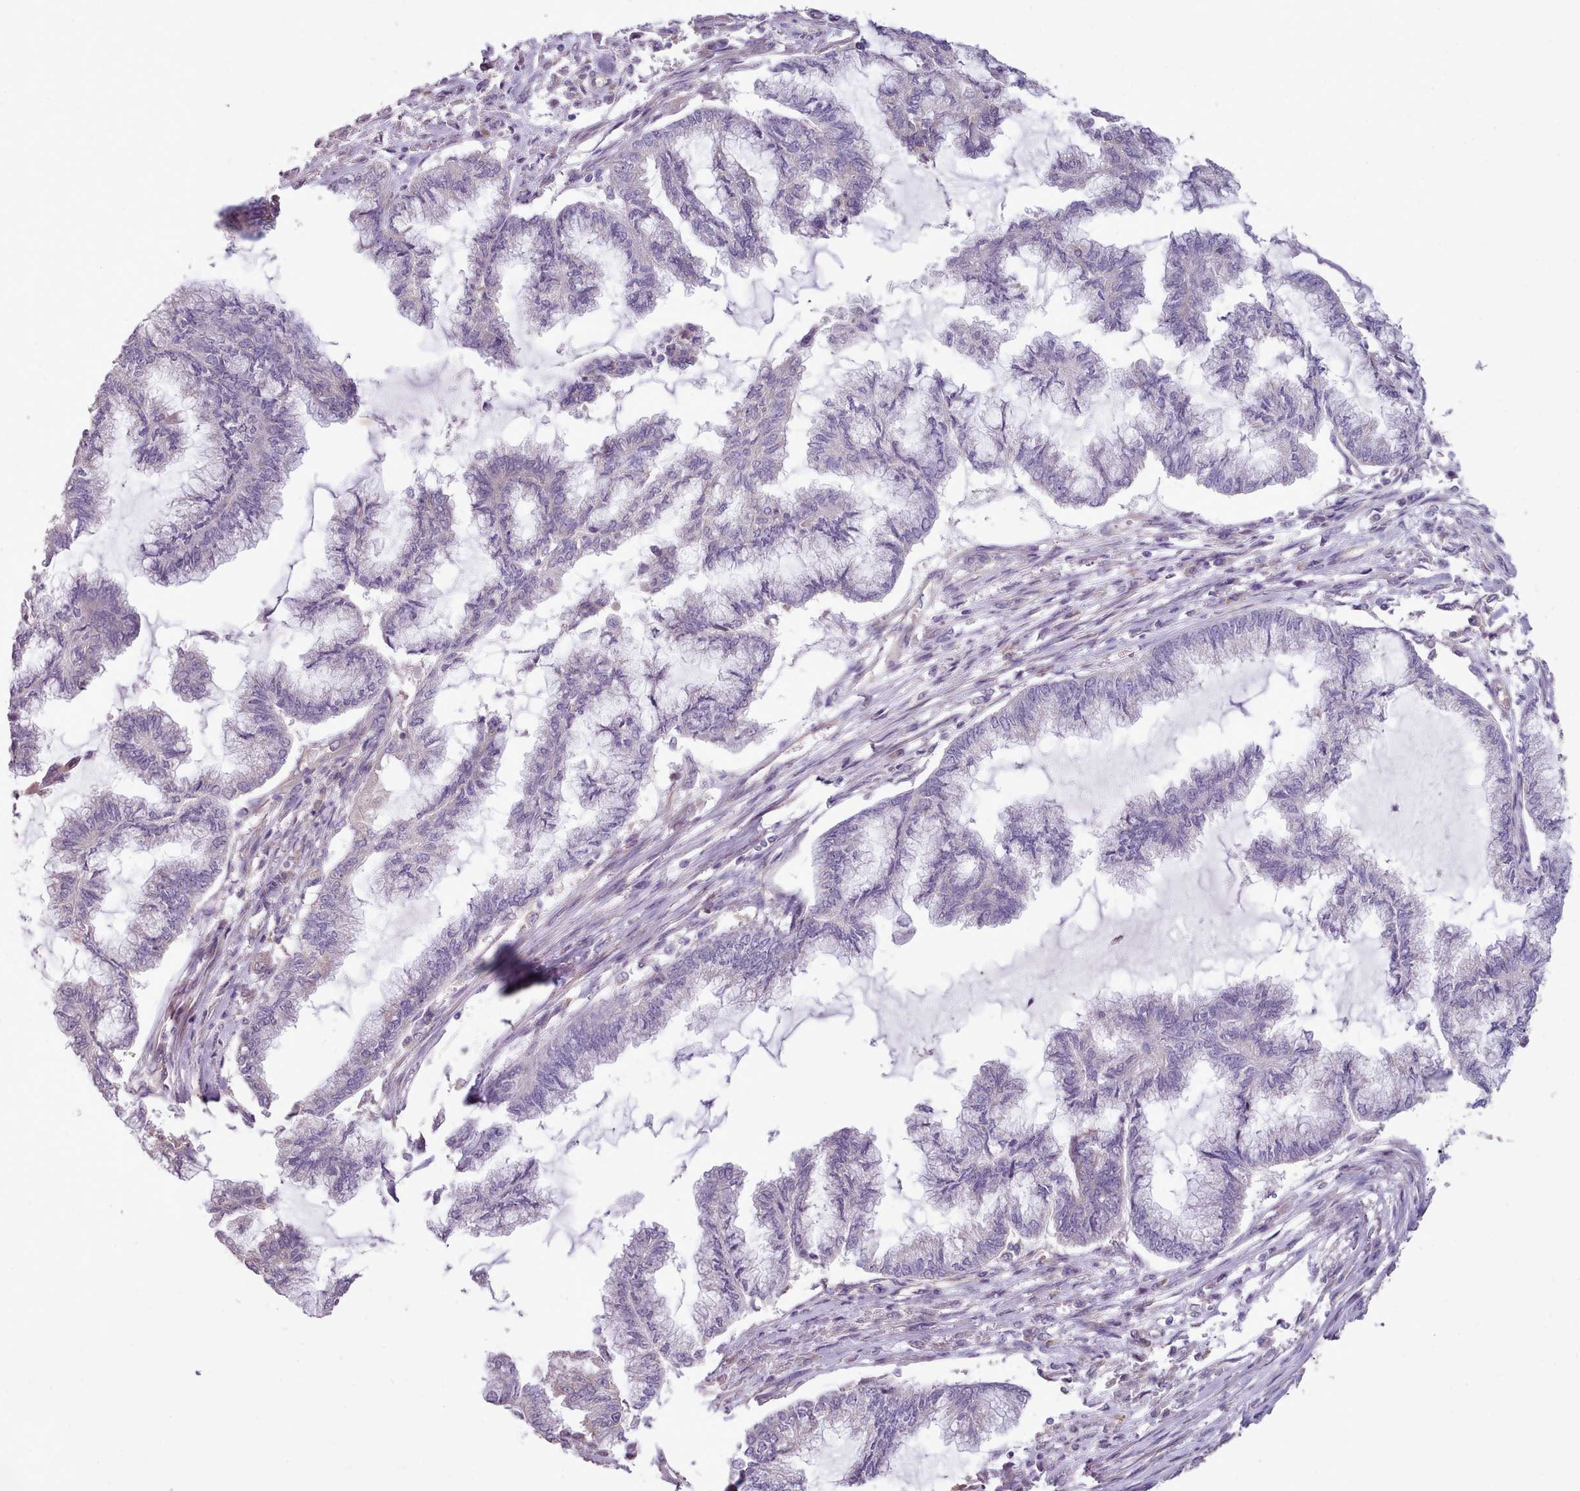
{"staining": {"intensity": "negative", "quantity": "none", "location": "none"}, "tissue": "endometrial cancer", "cell_type": "Tumor cells", "image_type": "cancer", "snomed": [{"axis": "morphology", "description": "Adenocarcinoma, NOS"}, {"axis": "topography", "description": "Endometrium"}], "caption": "Immunohistochemical staining of human endometrial cancer (adenocarcinoma) demonstrates no significant expression in tumor cells.", "gene": "DPF1", "patient": {"sex": "female", "age": 86}}